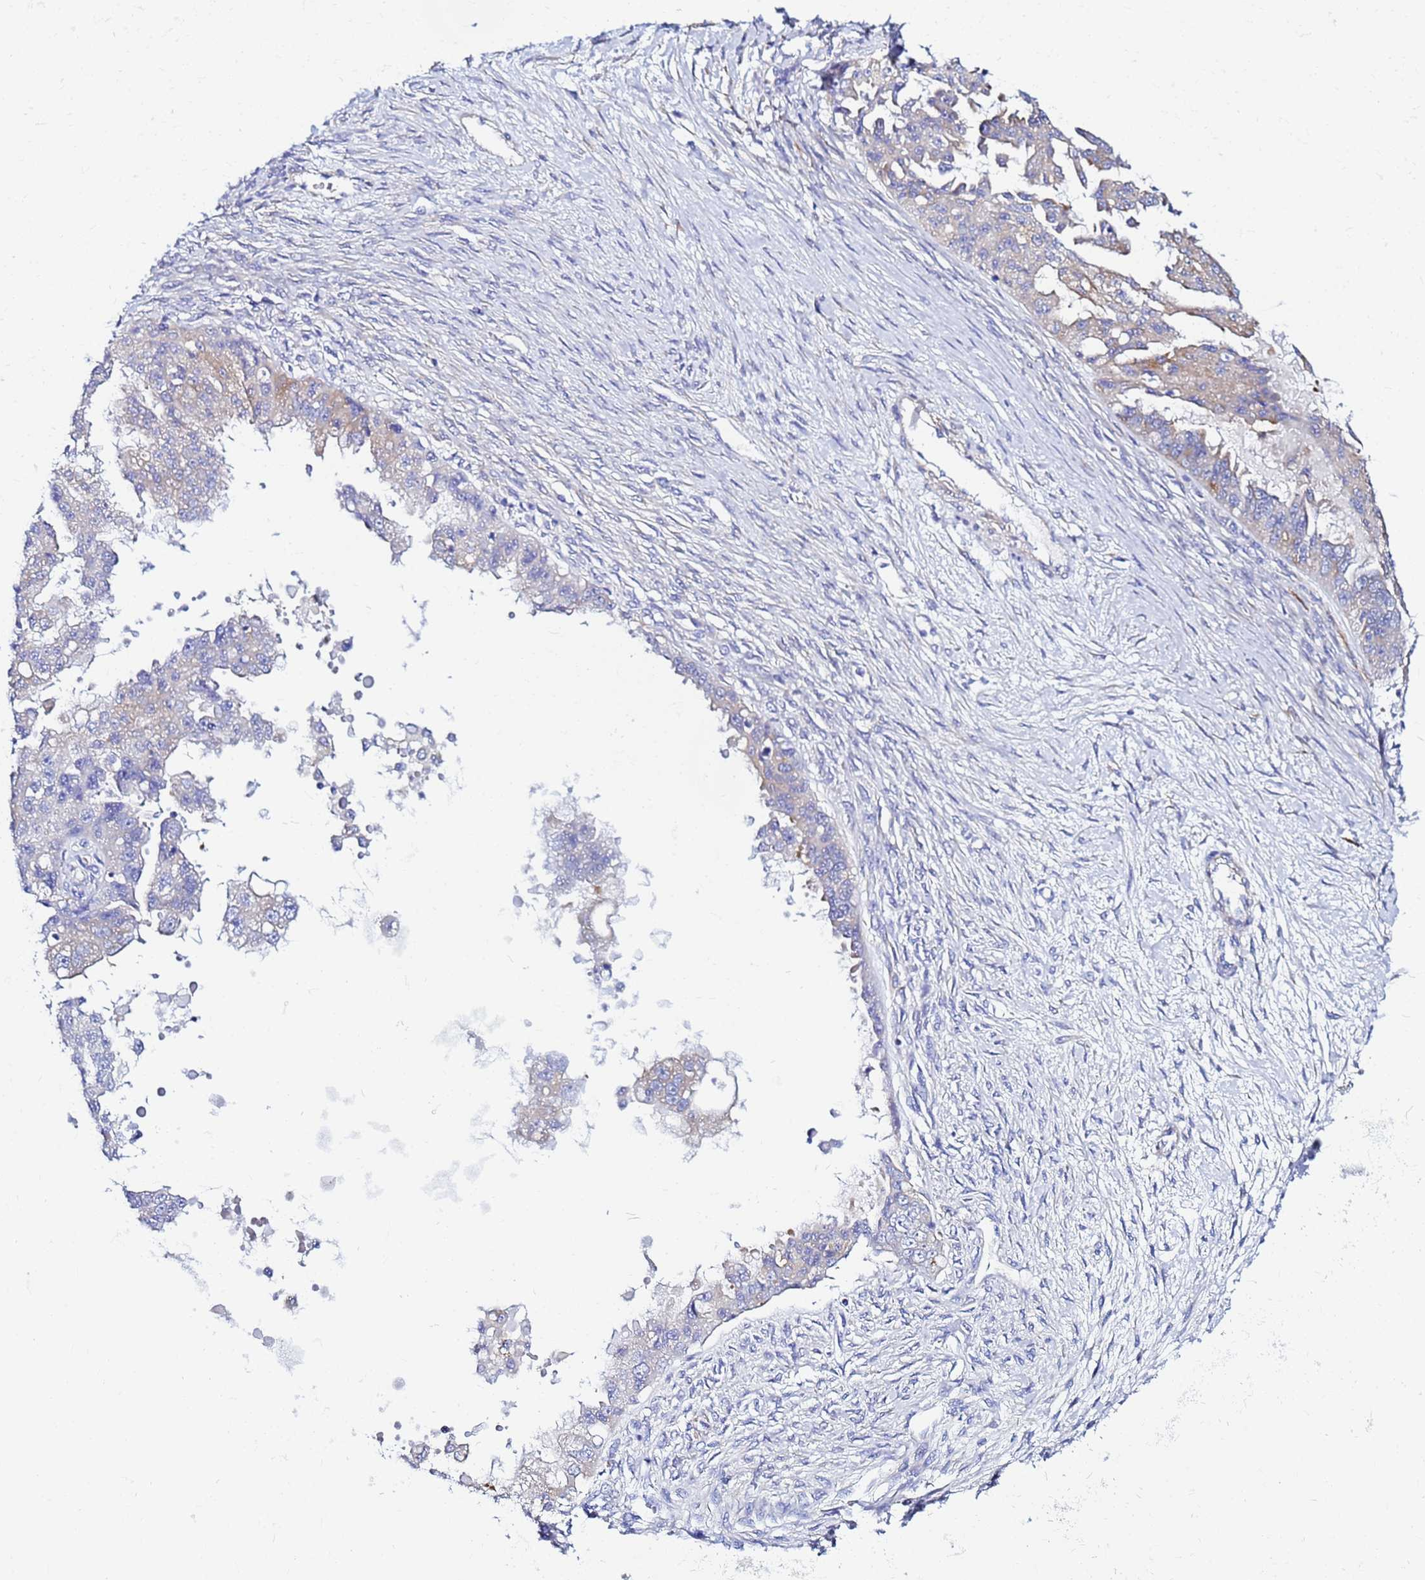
{"staining": {"intensity": "weak", "quantity": "<25%", "location": "cytoplasmic/membranous"}, "tissue": "ovarian cancer", "cell_type": "Tumor cells", "image_type": "cancer", "snomed": [{"axis": "morphology", "description": "Cystadenocarcinoma, serous, NOS"}, {"axis": "topography", "description": "Ovary"}], "caption": "DAB immunohistochemical staining of human serous cystadenocarcinoma (ovarian) shows no significant expression in tumor cells.", "gene": "JRKL", "patient": {"sex": "female", "age": 58}}